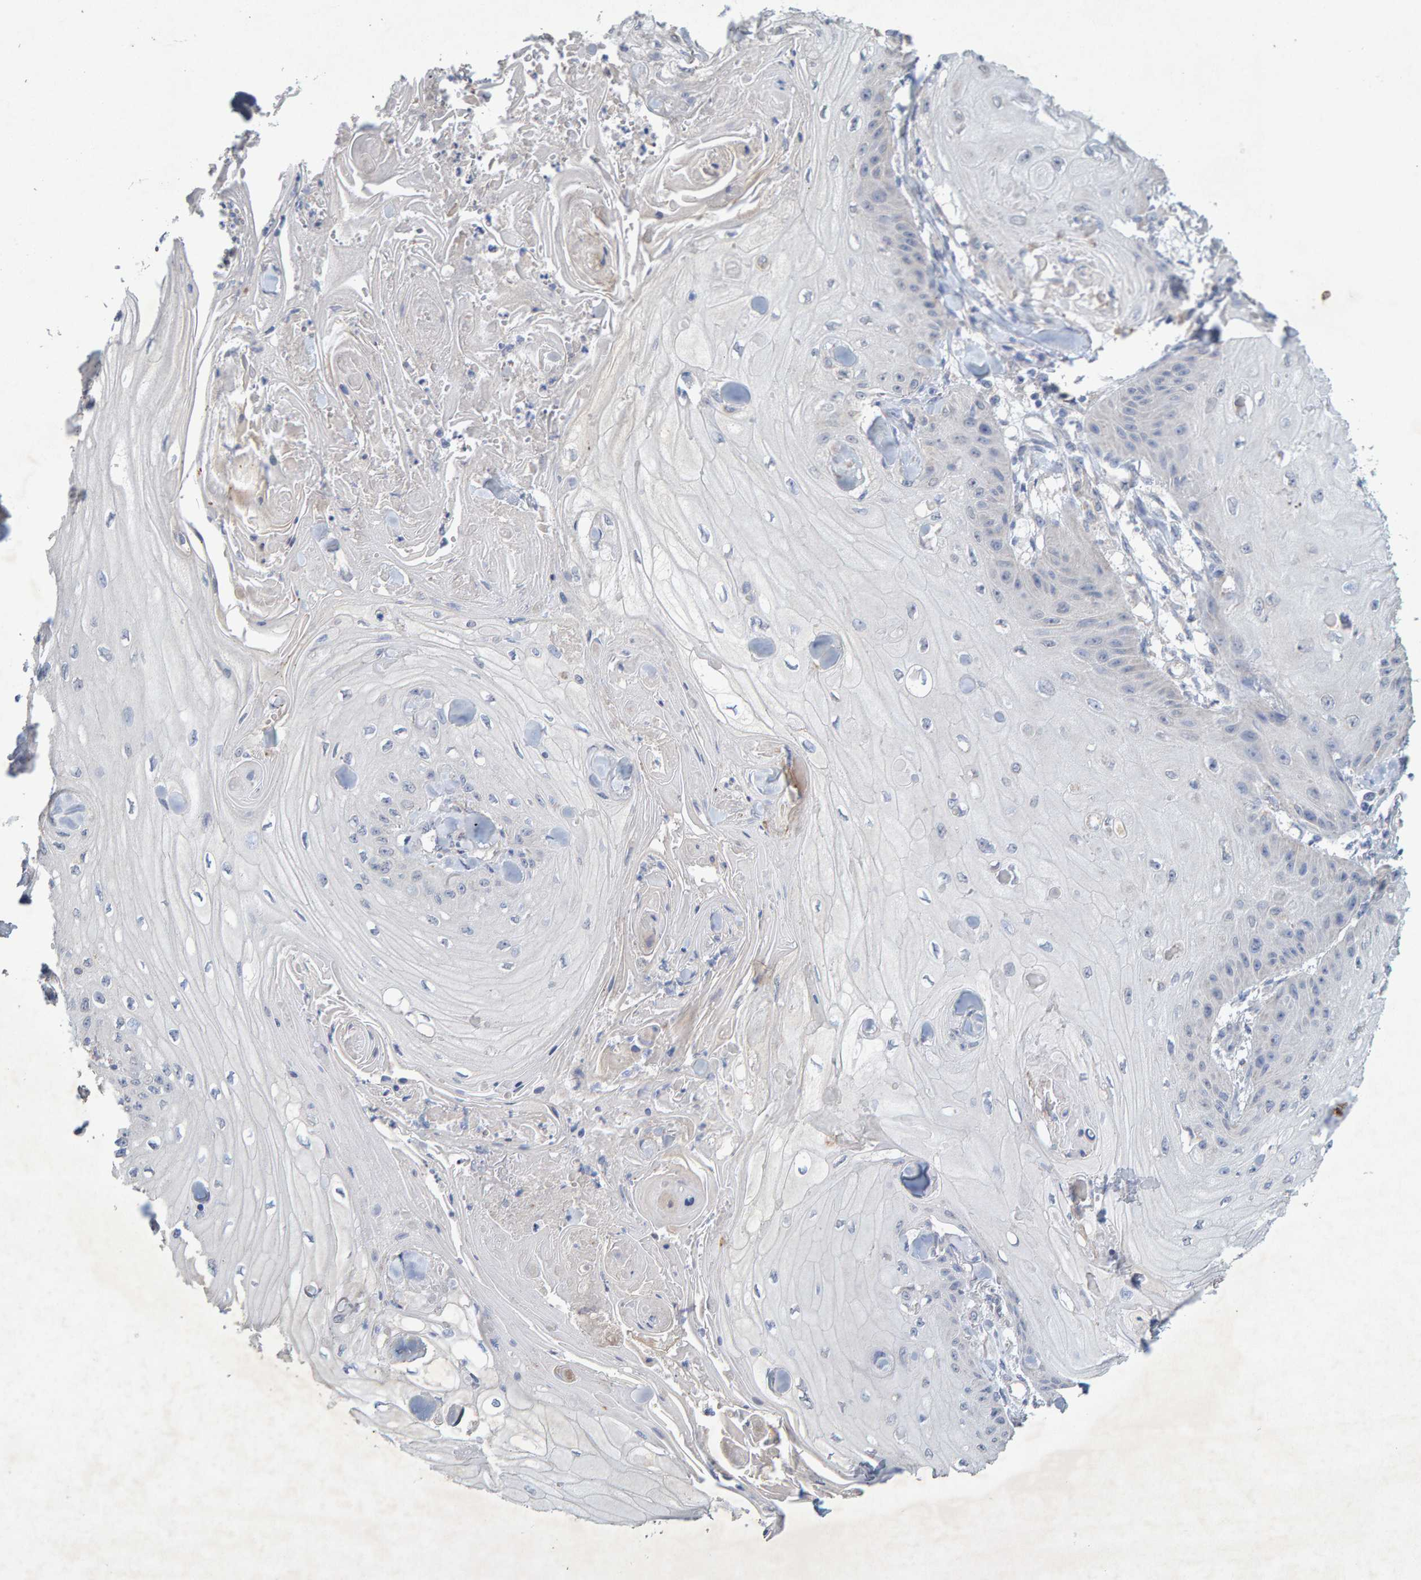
{"staining": {"intensity": "negative", "quantity": "none", "location": "none"}, "tissue": "skin cancer", "cell_type": "Tumor cells", "image_type": "cancer", "snomed": [{"axis": "morphology", "description": "Squamous cell carcinoma, NOS"}, {"axis": "topography", "description": "Skin"}], "caption": "Immunohistochemistry (IHC) histopathology image of skin cancer stained for a protein (brown), which reveals no positivity in tumor cells.", "gene": "CTH", "patient": {"sex": "male", "age": 74}}